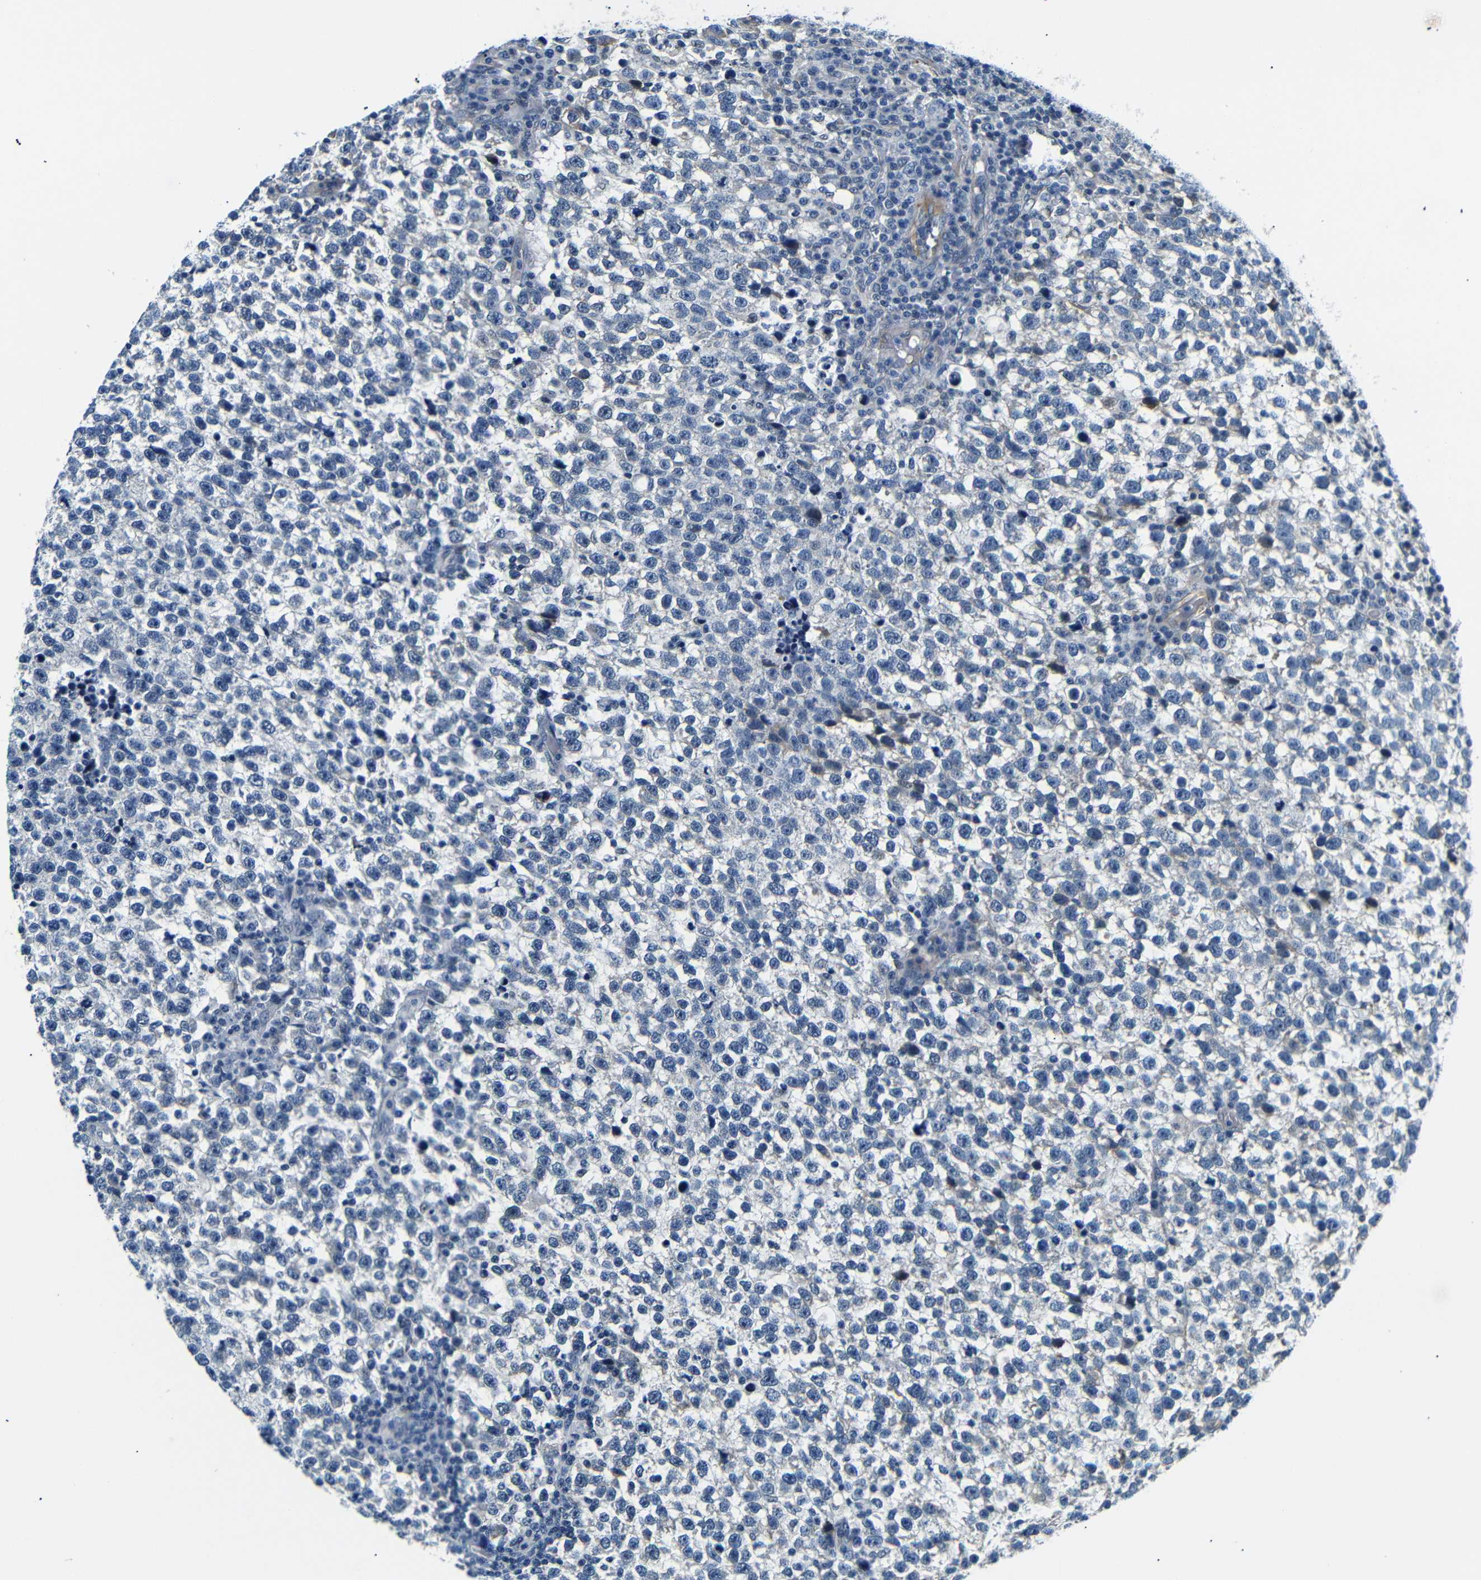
{"staining": {"intensity": "negative", "quantity": "none", "location": "none"}, "tissue": "testis cancer", "cell_type": "Tumor cells", "image_type": "cancer", "snomed": [{"axis": "morphology", "description": "Normal tissue, NOS"}, {"axis": "morphology", "description": "Seminoma, NOS"}, {"axis": "topography", "description": "Testis"}], "caption": "Human testis cancer stained for a protein using immunohistochemistry (IHC) shows no staining in tumor cells.", "gene": "TAFA1", "patient": {"sex": "male", "age": 43}}